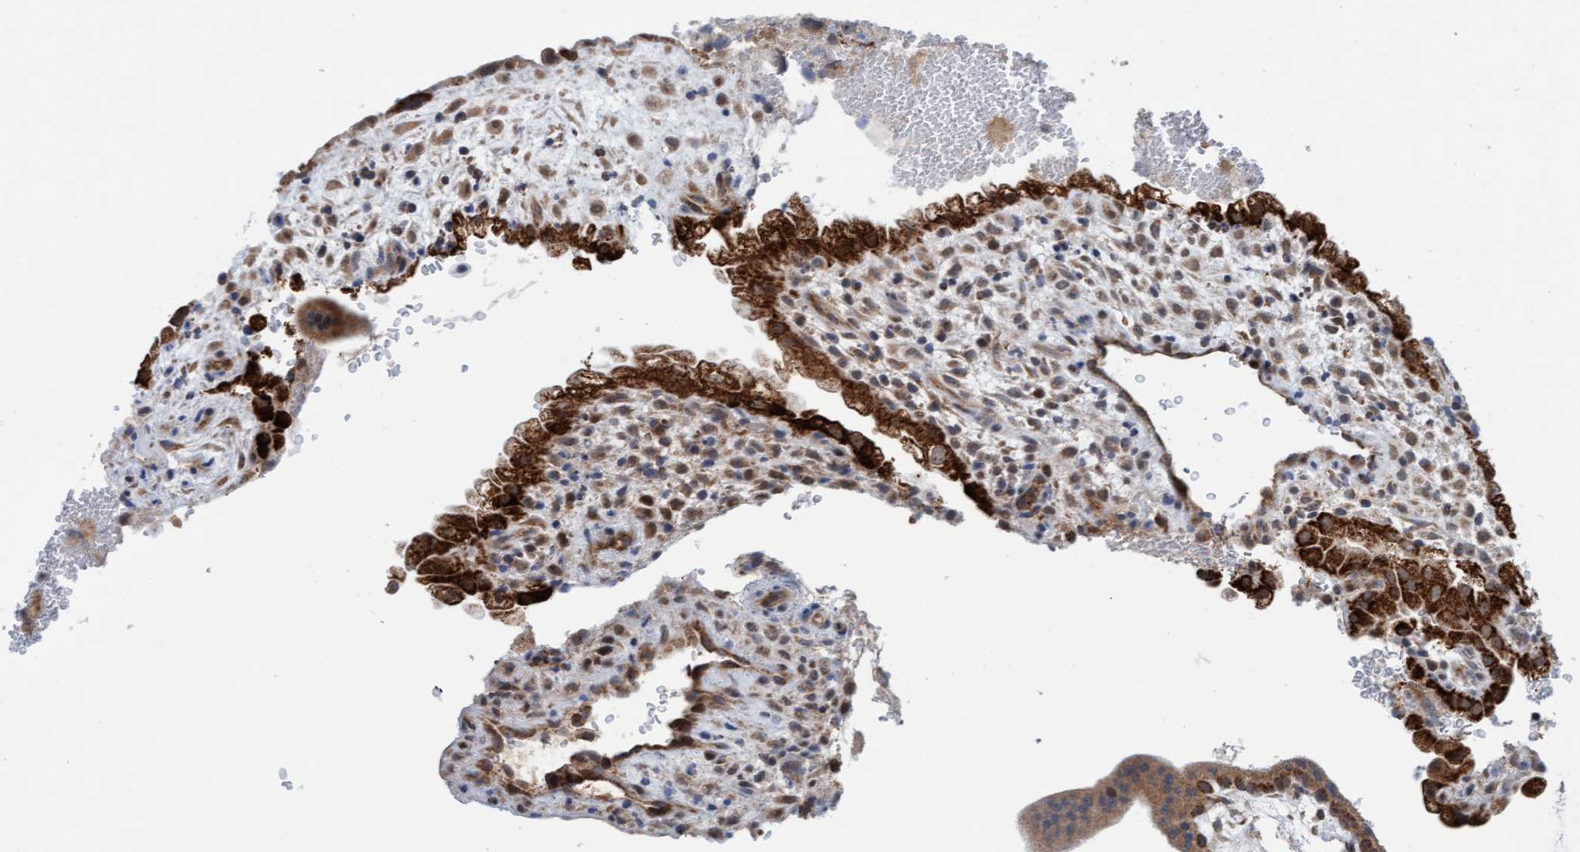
{"staining": {"intensity": "moderate", "quantity": ">75%", "location": "cytoplasmic/membranous"}, "tissue": "placenta", "cell_type": "Decidual cells", "image_type": "normal", "snomed": [{"axis": "morphology", "description": "Normal tissue, NOS"}, {"axis": "topography", "description": "Placenta"}], "caption": "Protein staining by immunohistochemistry (IHC) demonstrates moderate cytoplasmic/membranous positivity in approximately >75% of decidual cells in normal placenta.", "gene": "ZNF566", "patient": {"sex": "female", "age": 35}}